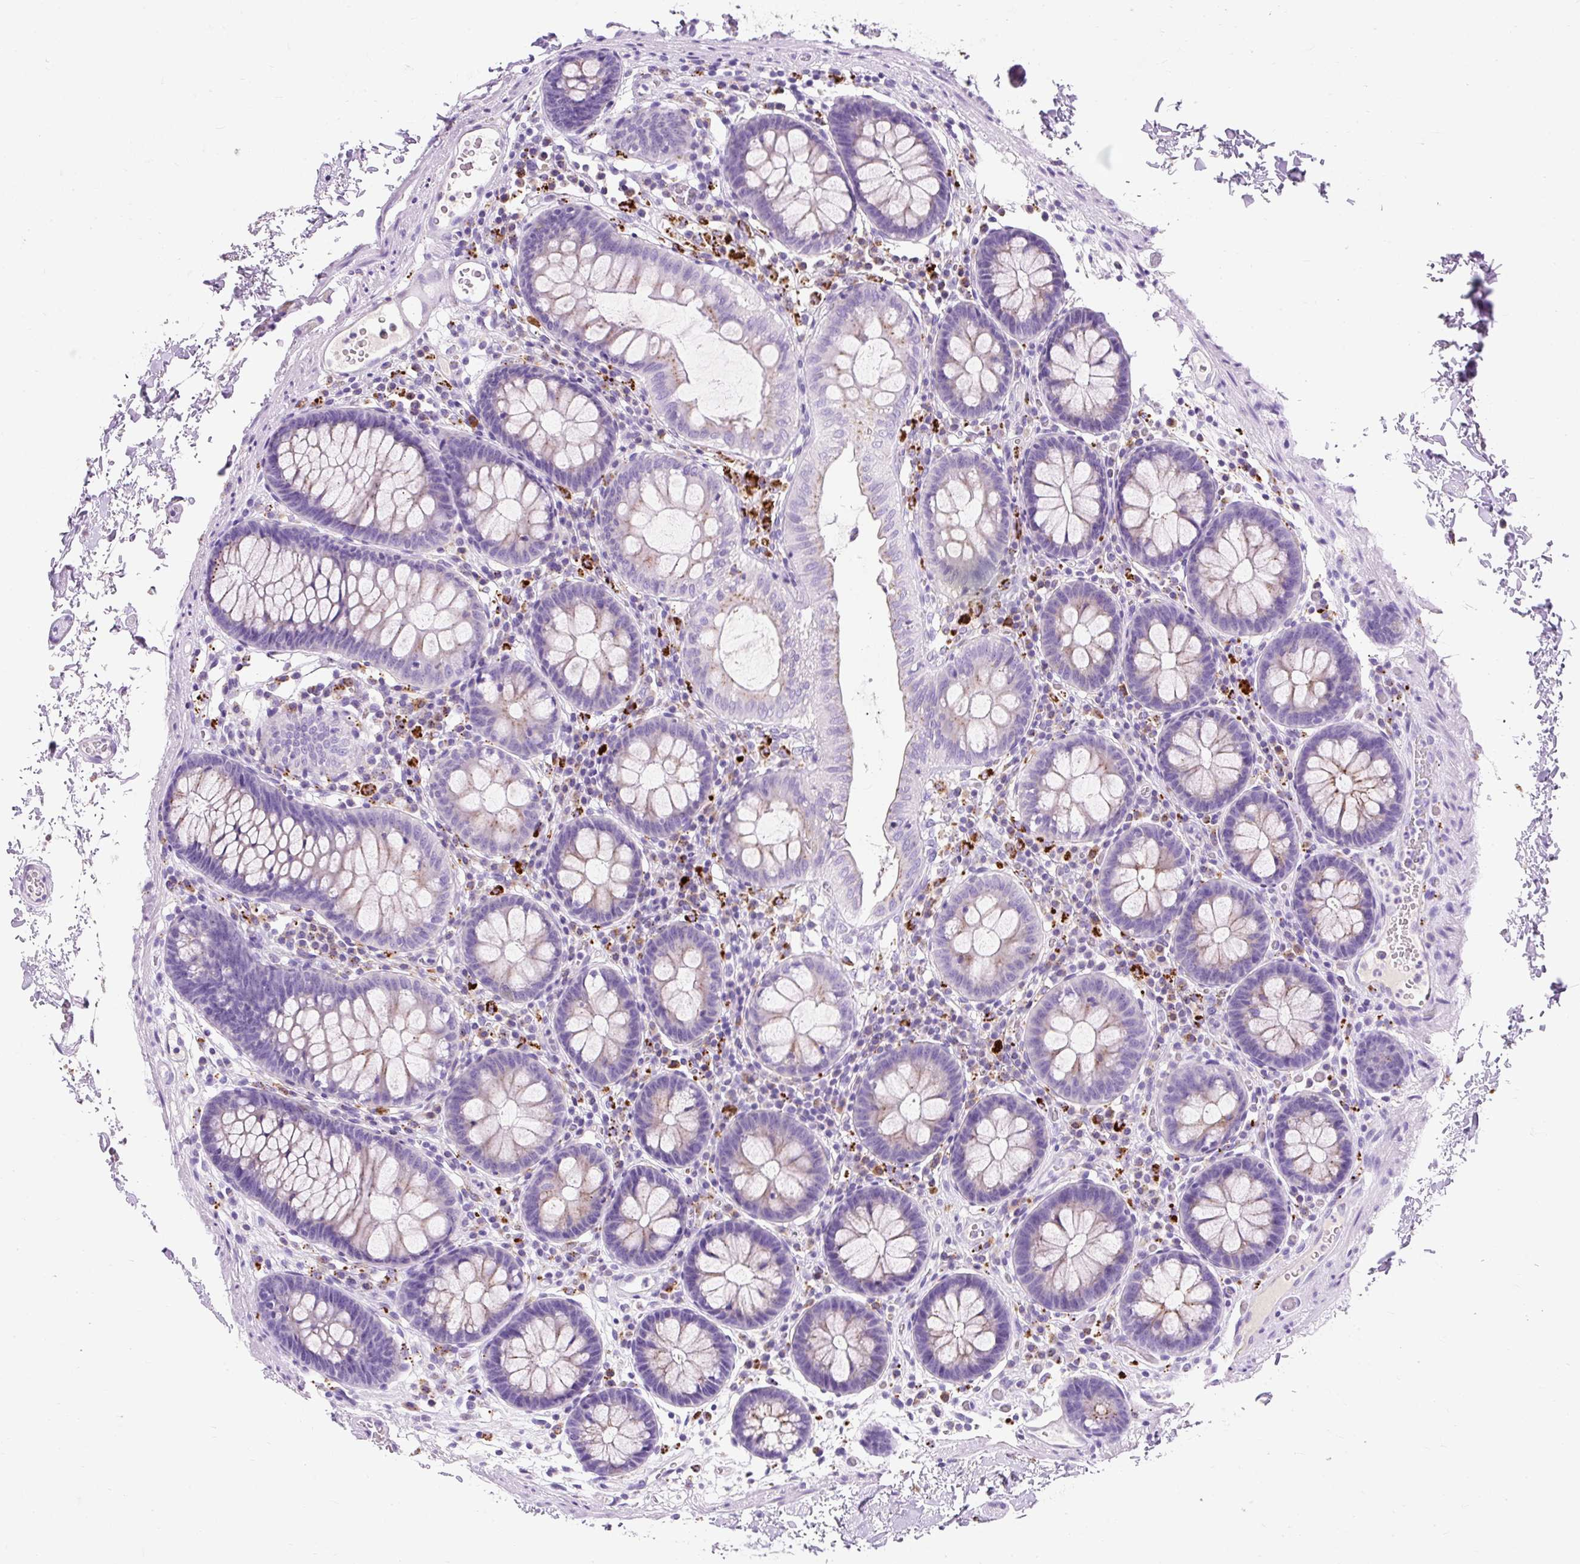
{"staining": {"intensity": "negative", "quantity": "none", "location": "none"}, "tissue": "colon", "cell_type": "Endothelial cells", "image_type": "normal", "snomed": [{"axis": "morphology", "description": "Normal tissue, NOS"}, {"axis": "topography", "description": "Colon"}, {"axis": "topography", "description": "Peripheral nerve tissue"}], "caption": "Image shows no significant protein positivity in endothelial cells of unremarkable colon. Brightfield microscopy of immunohistochemistry (IHC) stained with DAB (brown) and hematoxylin (blue), captured at high magnification.", "gene": "HEXB", "patient": {"sex": "male", "age": 84}}